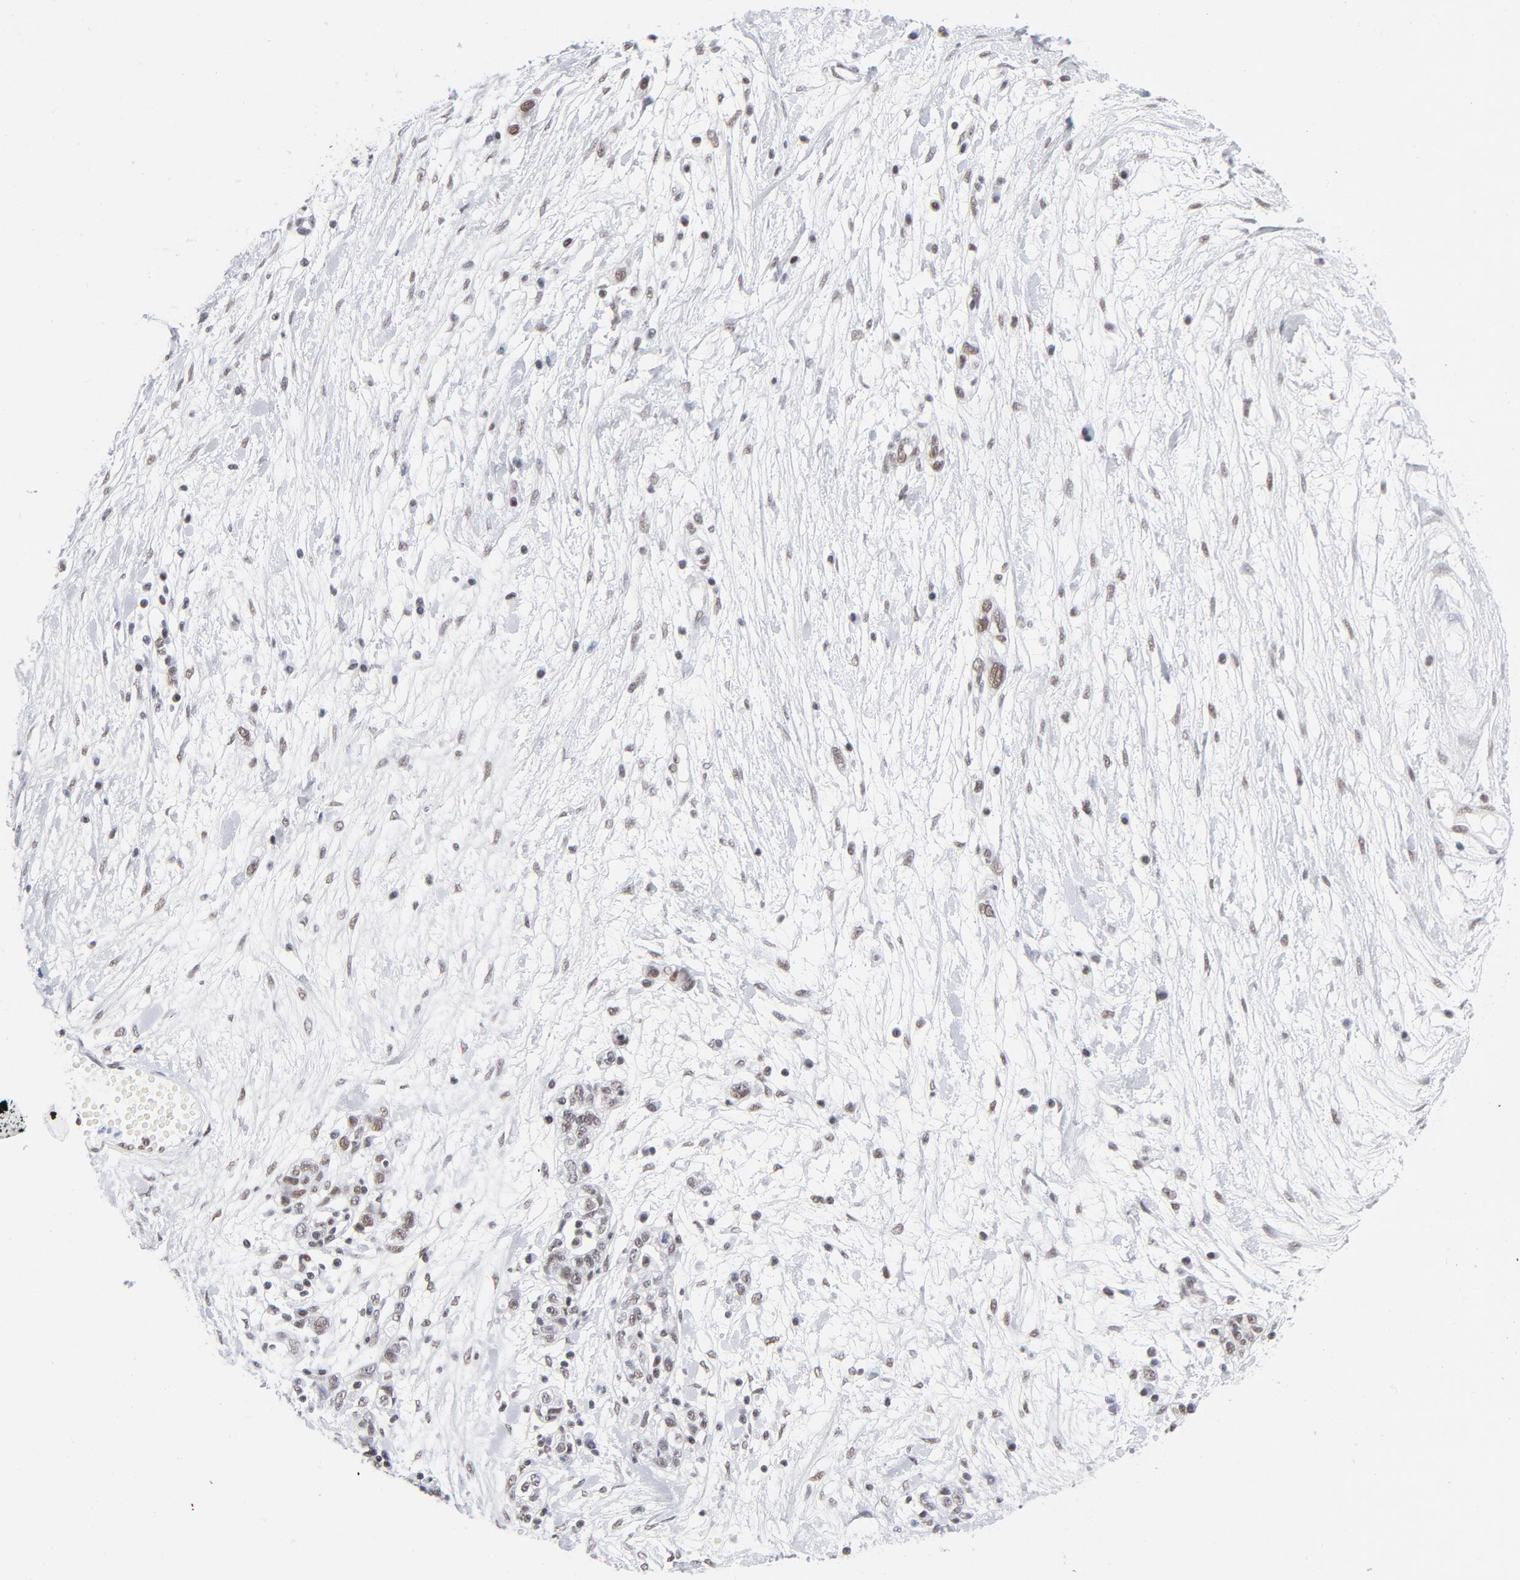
{"staining": {"intensity": "weak", "quantity": "25%-75%", "location": "nuclear"}, "tissue": "ovarian cancer", "cell_type": "Tumor cells", "image_type": "cancer", "snomed": [{"axis": "morphology", "description": "Cystadenocarcinoma, serous, NOS"}, {"axis": "topography", "description": "Ovary"}], "caption": "This is a photomicrograph of IHC staining of ovarian serous cystadenocarcinoma, which shows weak expression in the nuclear of tumor cells.", "gene": "ATF2", "patient": {"sex": "female", "age": 71}}